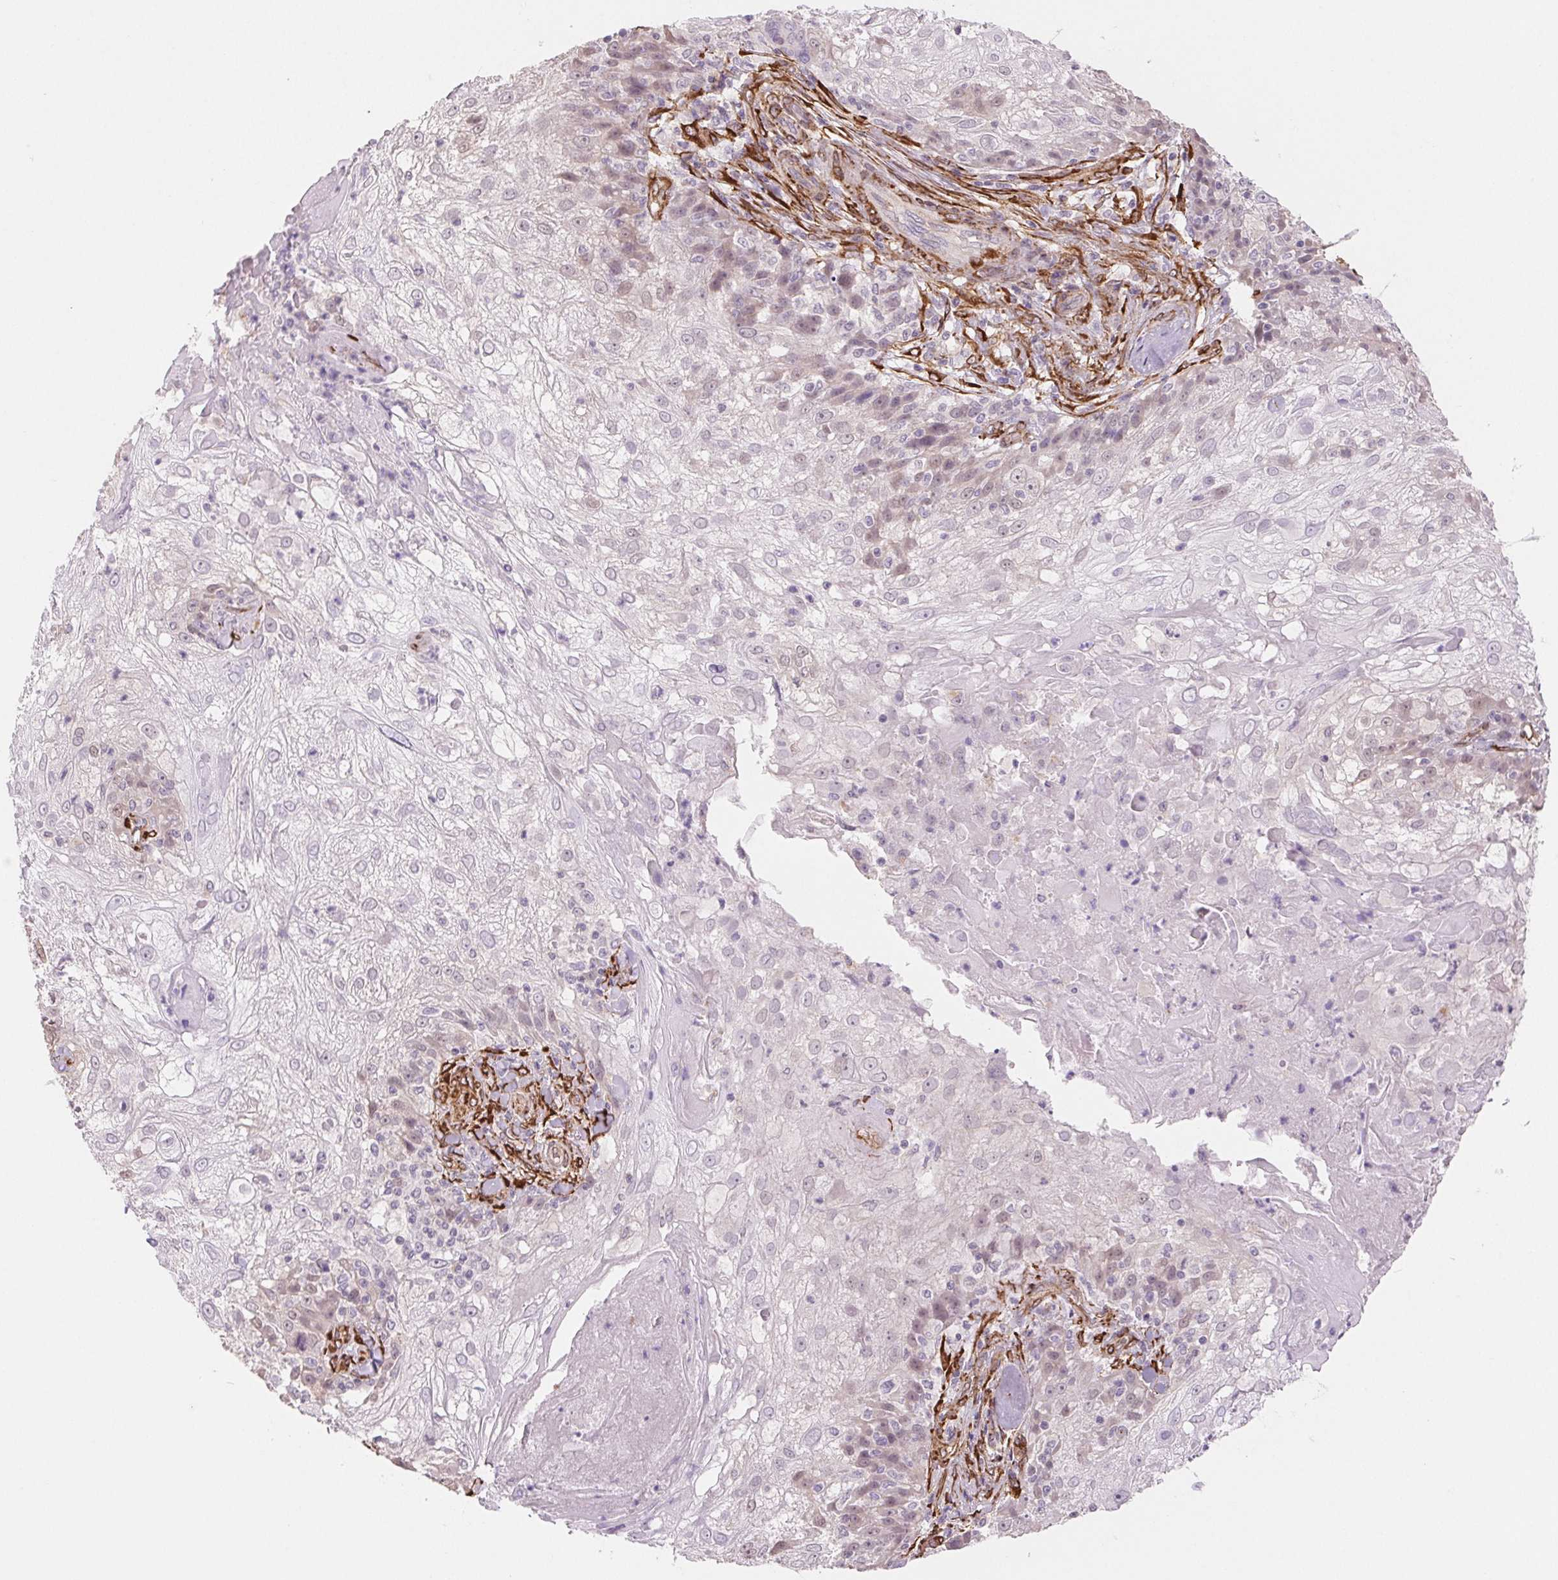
{"staining": {"intensity": "negative", "quantity": "none", "location": "none"}, "tissue": "skin cancer", "cell_type": "Tumor cells", "image_type": "cancer", "snomed": [{"axis": "morphology", "description": "Normal tissue, NOS"}, {"axis": "morphology", "description": "Squamous cell carcinoma, NOS"}, {"axis": "topography", "description": "Skin"}], "caption": "This is an IHC micrograph of human skin cancer. There is no staining in tumor cells.", "gene": "FKBP10", "patient": {"sex": "female", "age": 83}}